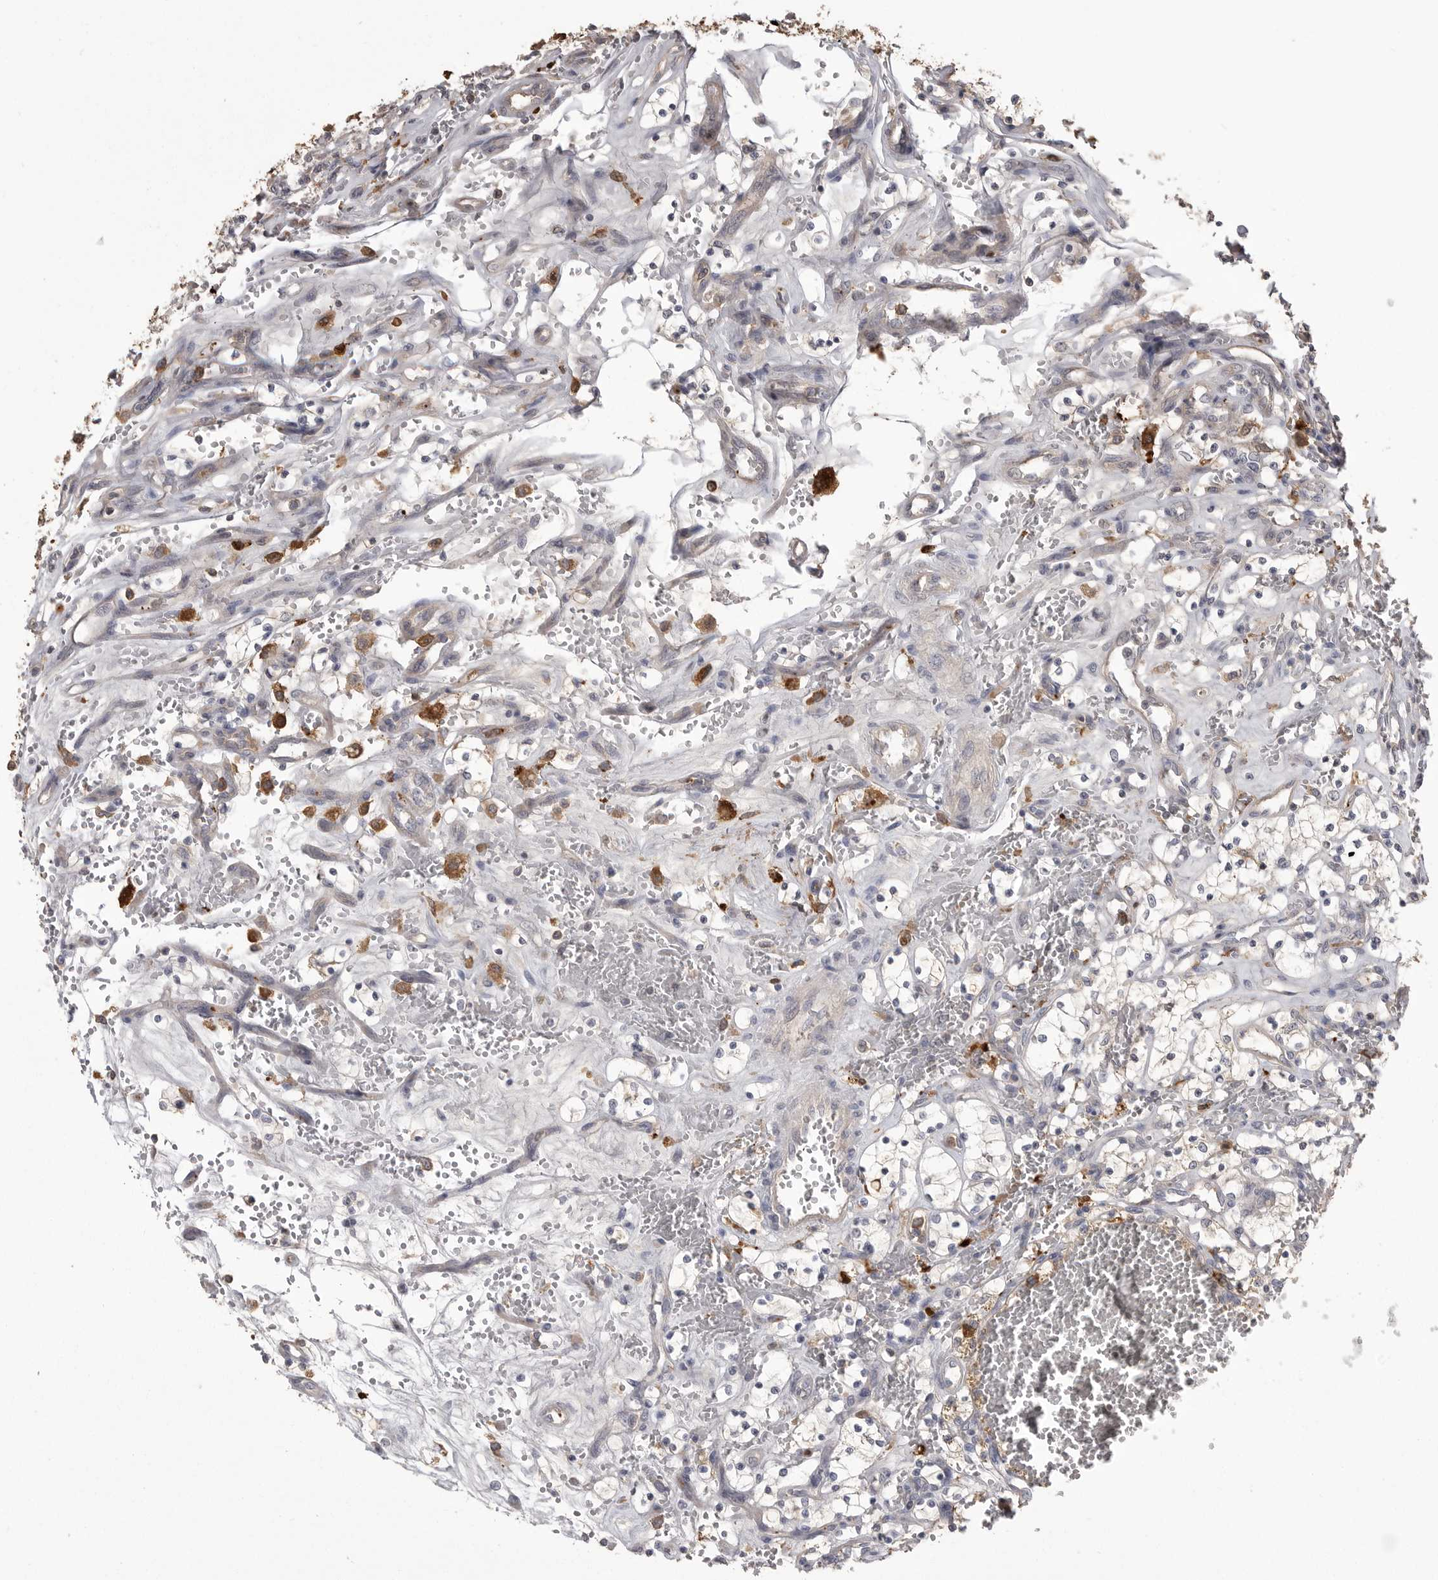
{"staining": {"intensity": "negative", "quantity": "none", "location": "none"}, "tissue": "renal cancer", "cell_type": "Tumor cells", "image_type": "cancer", "snomed": [{"axis": "morphology", "description": "Adenocarcinoma, NOS"}, {"axis": "topography", "description": "Kidney"}], "caption": "Tumor cells are negative for protein expression in human adenocarcinoma (renal).", "gene": "CMTM6", "patient": {"sex": "female", "age": 69}}